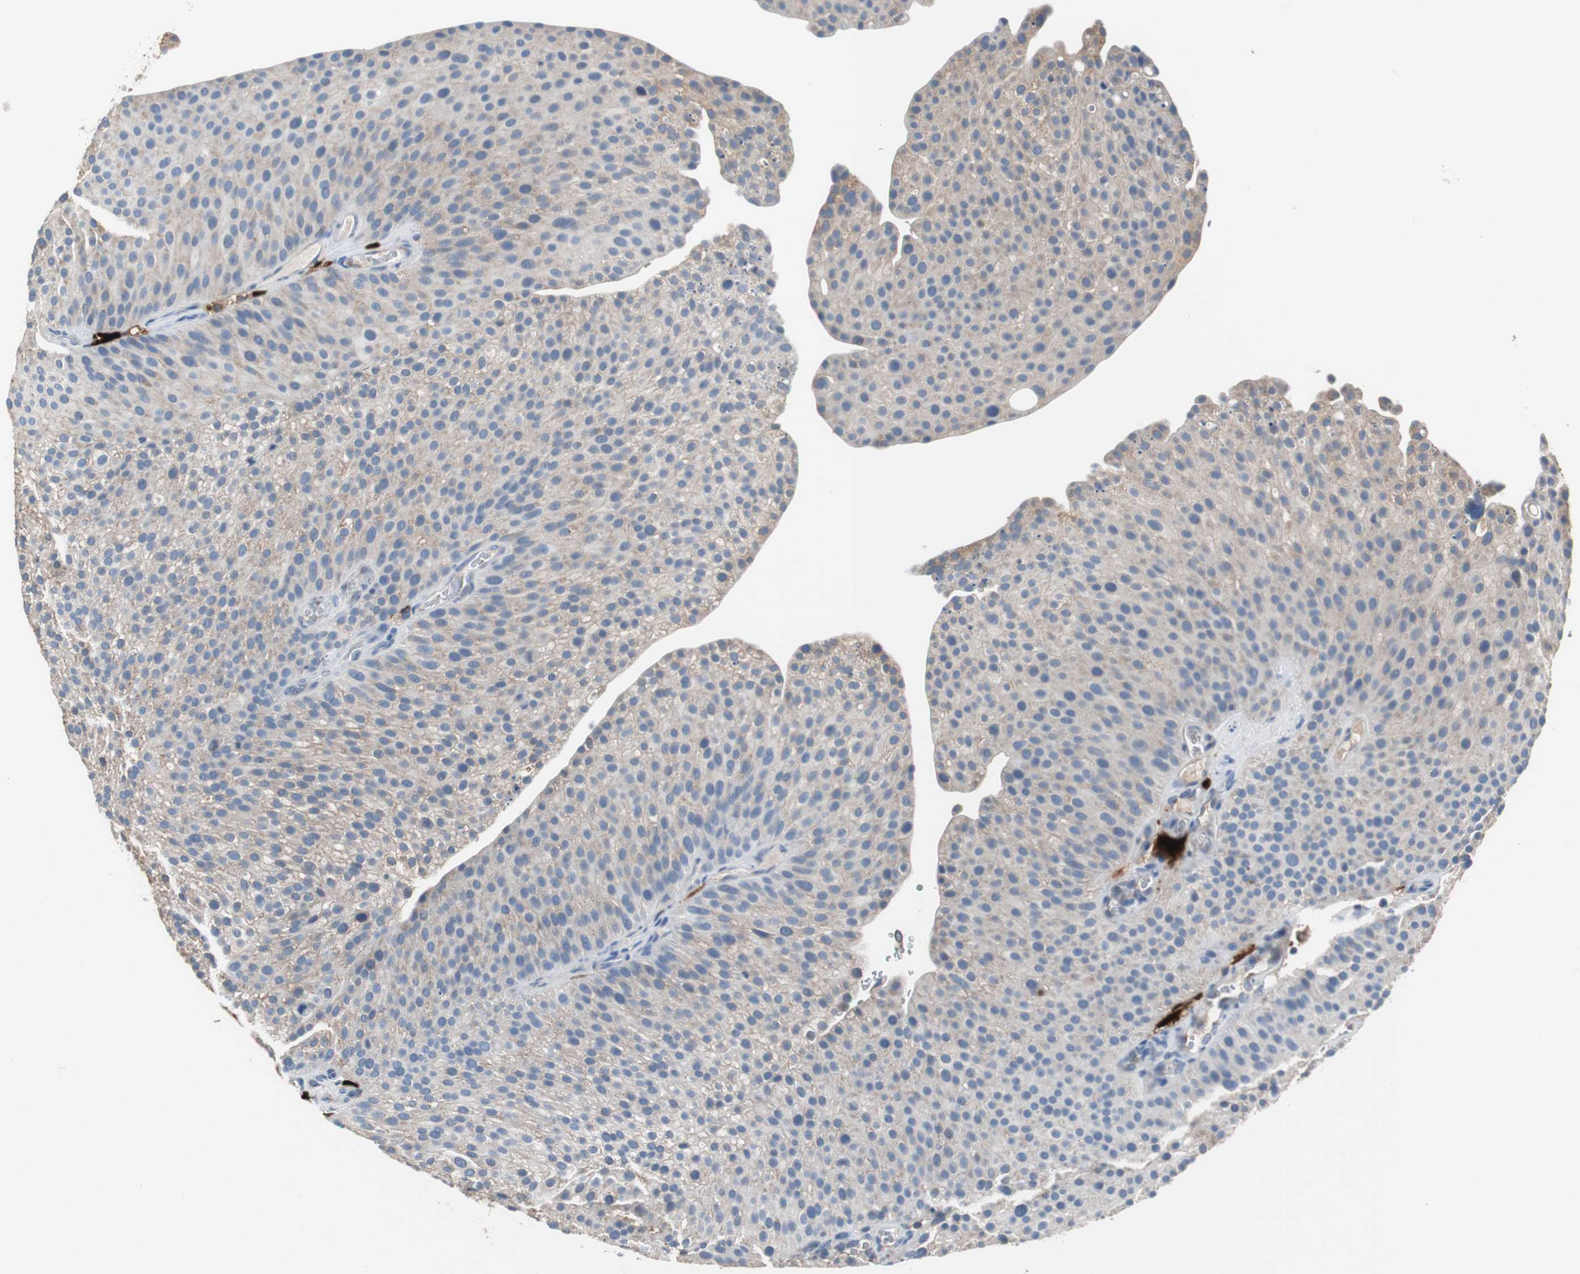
{"staining": {"intensity": "moderate", "quantity": "25%-75%", "location": "cytoplasmic/membranous"}, "tissue": "urothelial cancer", "cell_type": "Tumor cells", "image_type": "cancer", "snomed": [{"axis": "morphology", "description": "Urothelial carcinoma, Low grade"}, {"axis": "topography", "description": "Smooth muscle"}, {"axis": "topography", "description": "Urinary bladder"}], "caption": "An immunohistochemistry photomicrograph of tumor tissue is shown. Protein staining in brown highlights moderate cytoplasmic/membranous positivity in urothelial cancer within tumor cells.", "gene": "CALB2", "patient": {"sex": "male", "age": 60}}